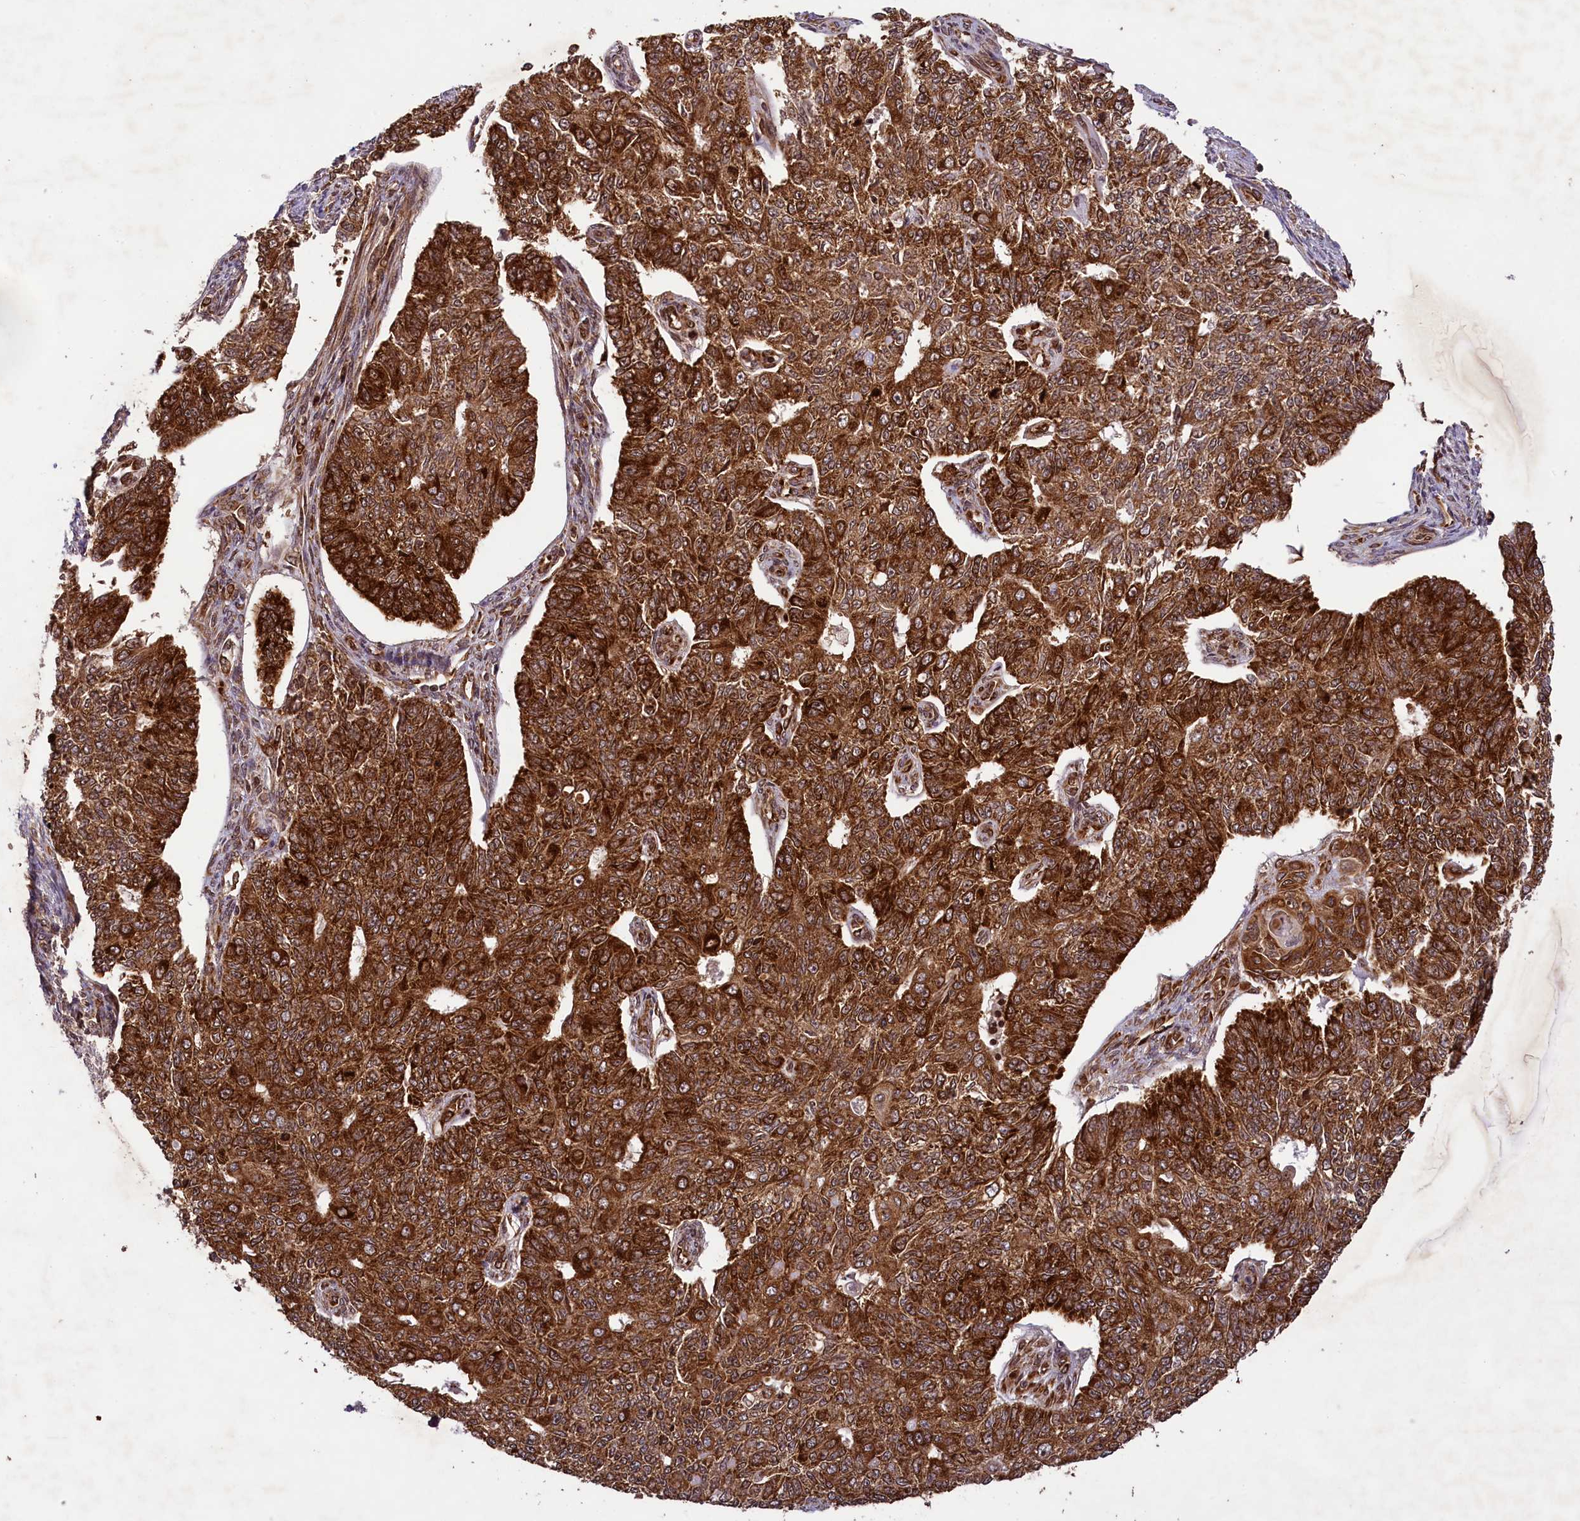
{"staining": {"intensity": "strong", "quantity": ">75%", "location": "cytoplasmic/membranous"}, "tissue": "endometrial cancer", "cell_type": "Tumor cells", "image_type": "cancer", "snomed": [{"axis": "morphology", "description": "Adenocarcinoma, NOS"}, {"axis": "topography", "description": "Endometrium"}], "caption": "Tumor cells reveal high levels of strong cytoplasmic/membranous expression in approximately >75% of cells in endometrial cancer.", "gene": "LARP4", "patient": {"sex": "female", "age": 32}}